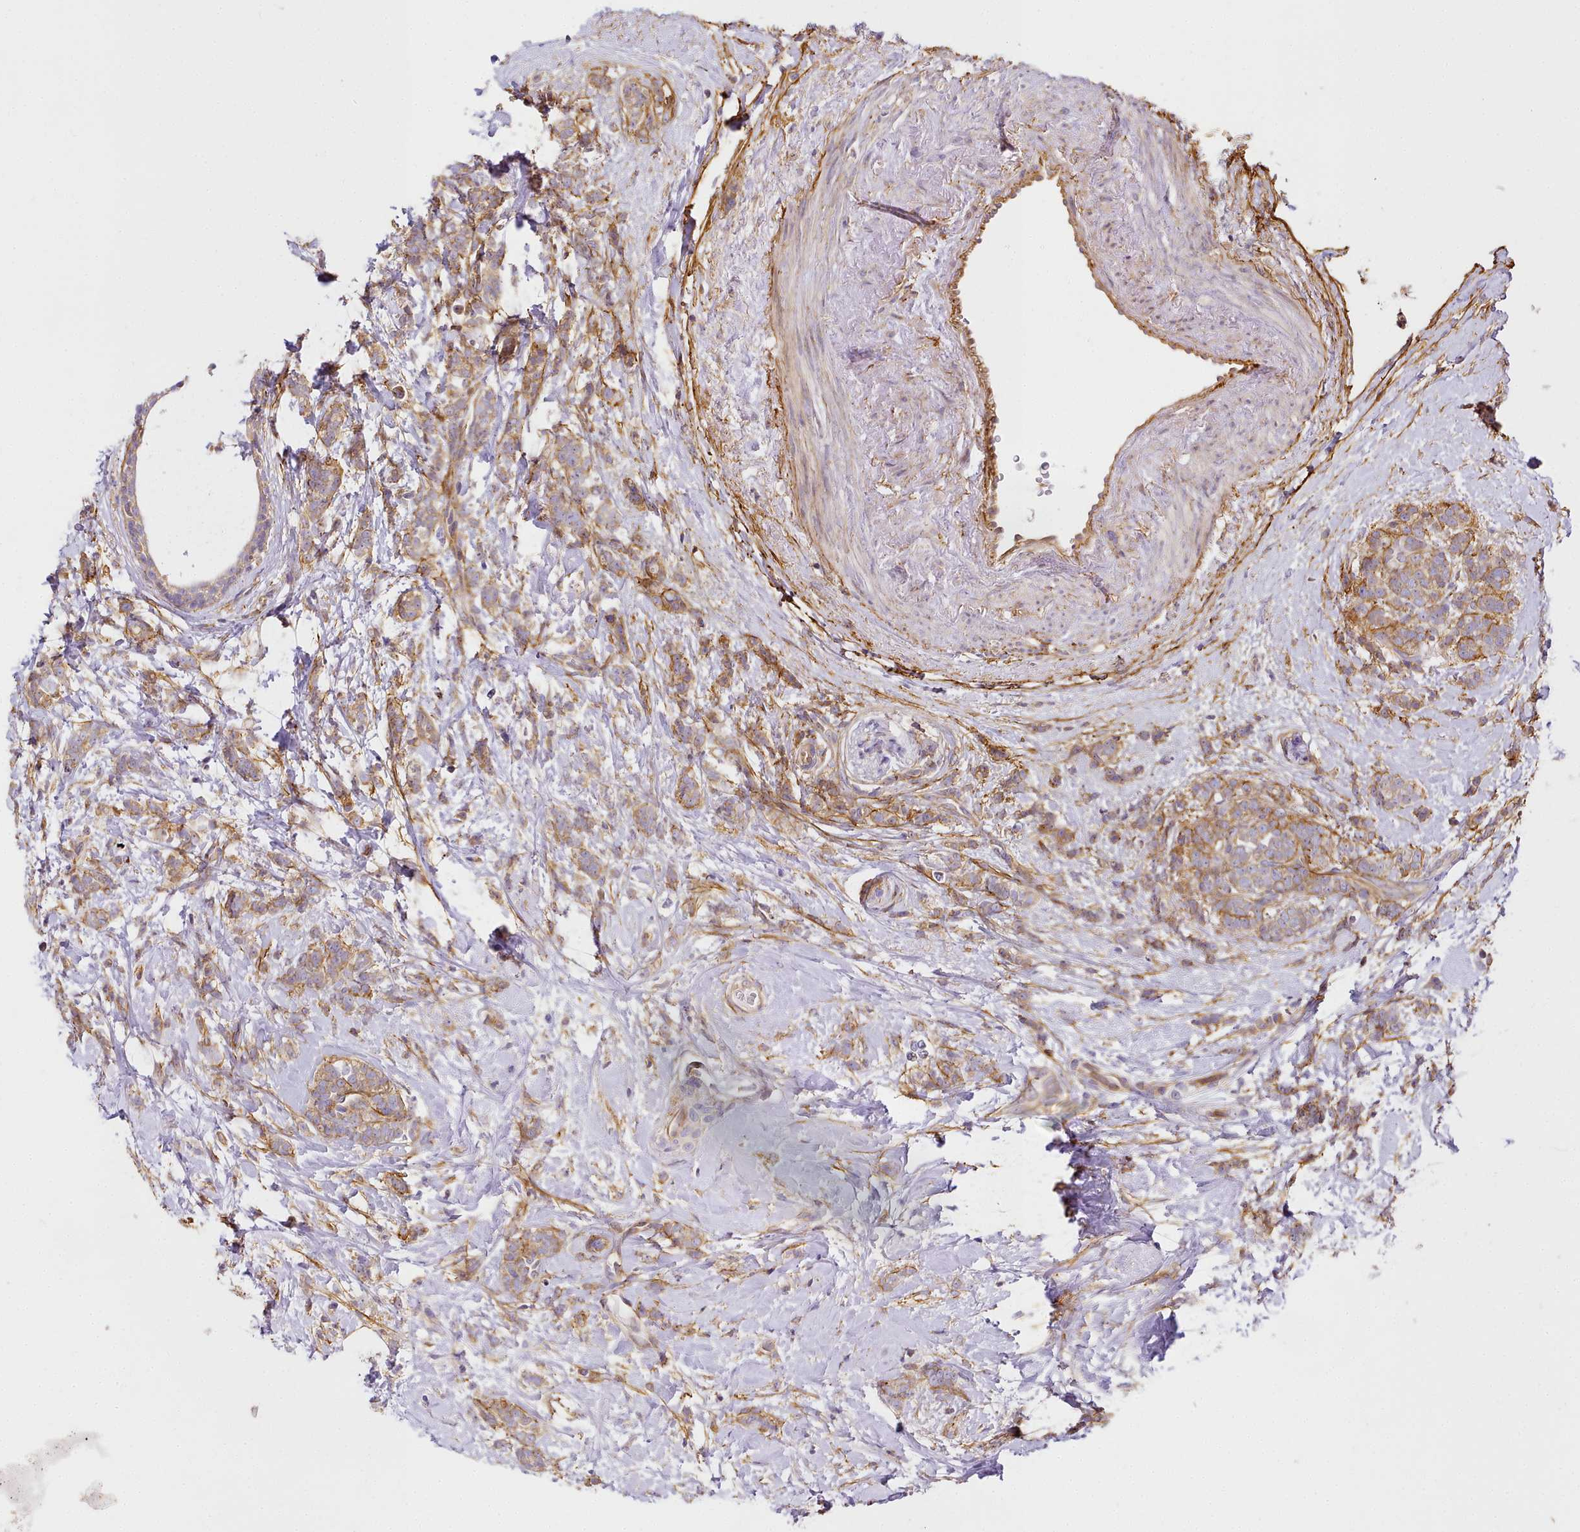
{"staining": {"intensity": "moderate", "quantity": ">75%", "location": "cytoplasmic/membranous"}, "tissue": "breast cancer", "cell_type": "Tumor cells", "image_type": "cancer", "snomed": [{"axis": "morphology", "description": "Lobular carcinoma"}, {"axis": "topography", "description": "Breast"}], "caption": "Breast cancer stained with DAB (3,3'-diaminobenzidine) IHC exhibits medium levels of moderate cytoplasmic/membranous staining in approximately >75% of tumor cells. (Stains: DAB (3,3'-diaminobenzidine) in brown, nuclei in blue, Microscopy: brightfield microscopy at high magnification).", "gene": "NBPF1", "patient": {"sex": "female", "age": 58}}